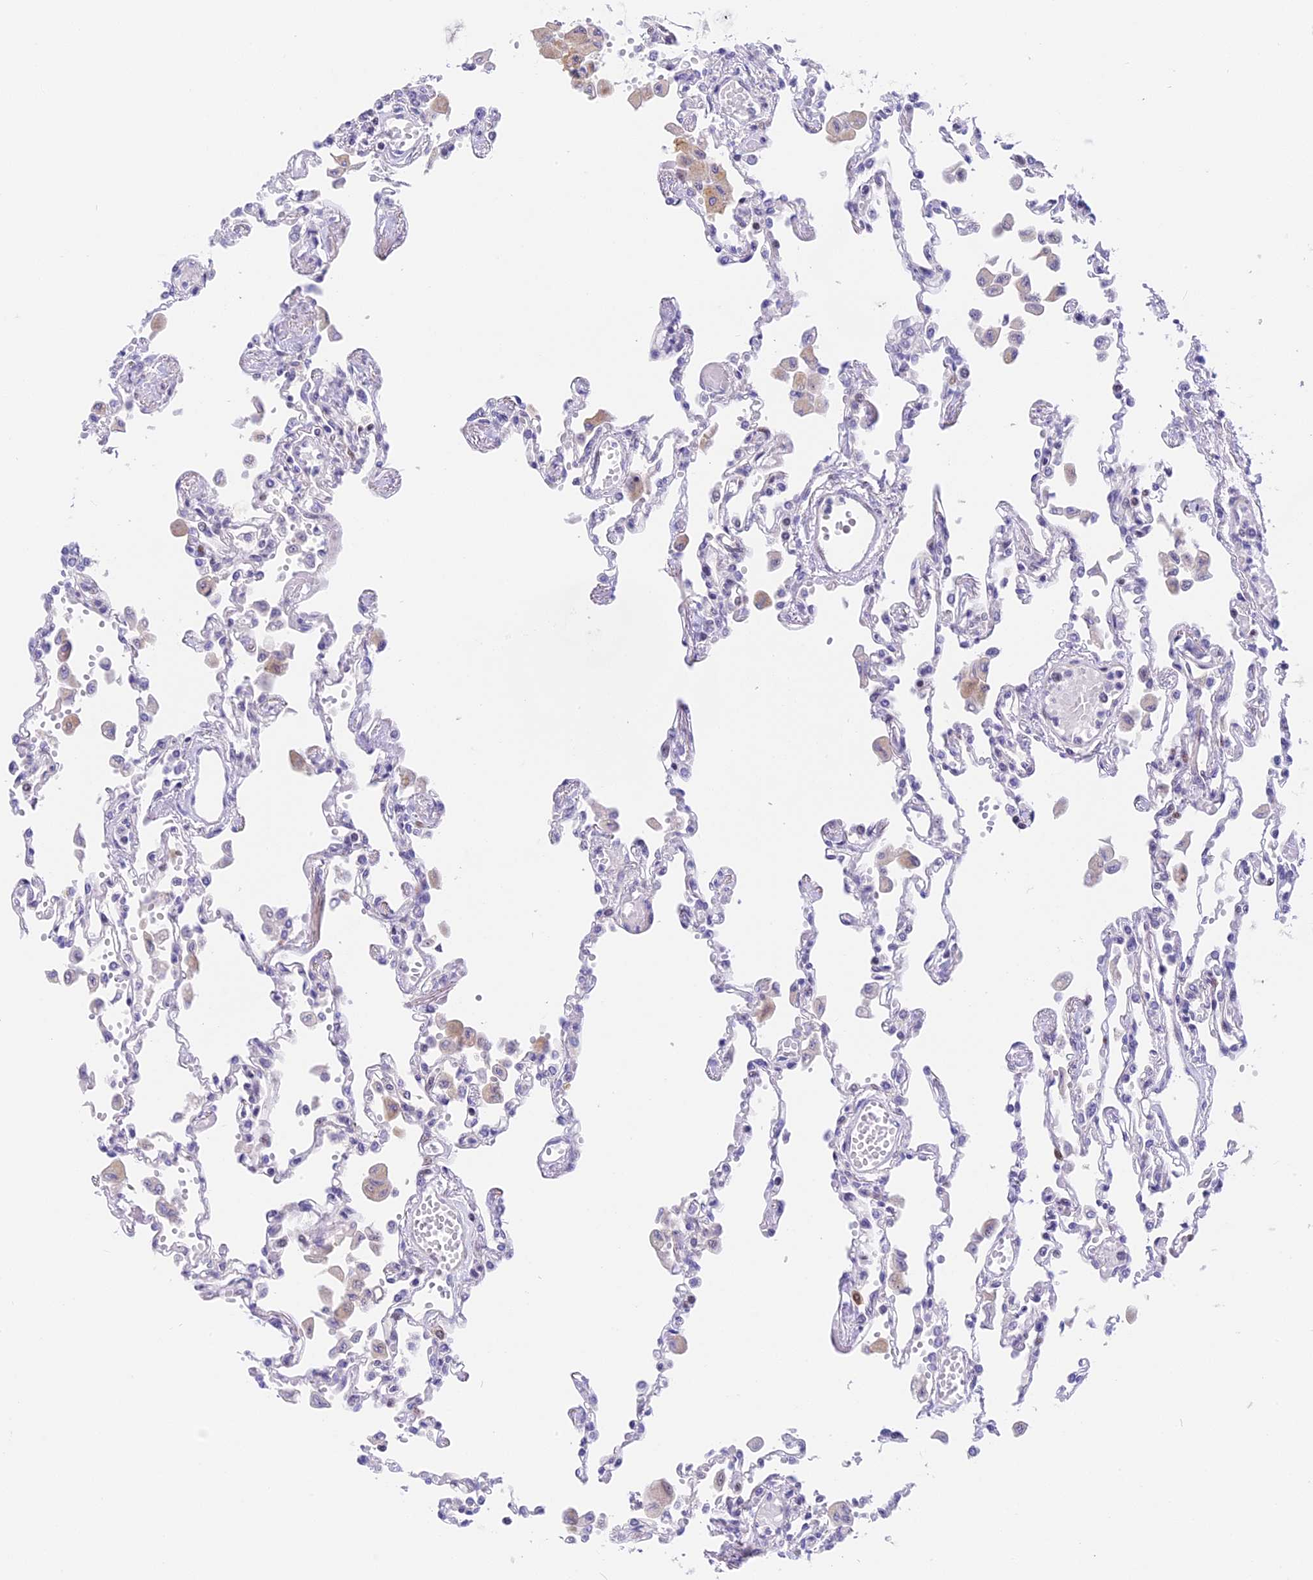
{"staining": {"intensity": "negative", "quantity": "none", "location": "none"}, "tissue": "lung", "cell_type": "Alveolar cells", "image_type": "normal", "snomed": [{"axis": "morphology", "description": "Normal tissue, NOS"}, {"axis": "topography", "description": "Bronchus"}, {"axis": "topography", "description": "Lung"}], "caption": "Alveolar cells are negative for brown protein staining in unremarkable lung. The staining was performed using DAB to visualize the protein expression in brown, while the nuclei were stained in blue with hematoxylin (Magnification: 20x).", "gene": "MIDN", "patient": {"sex": "female", "age": 49}}